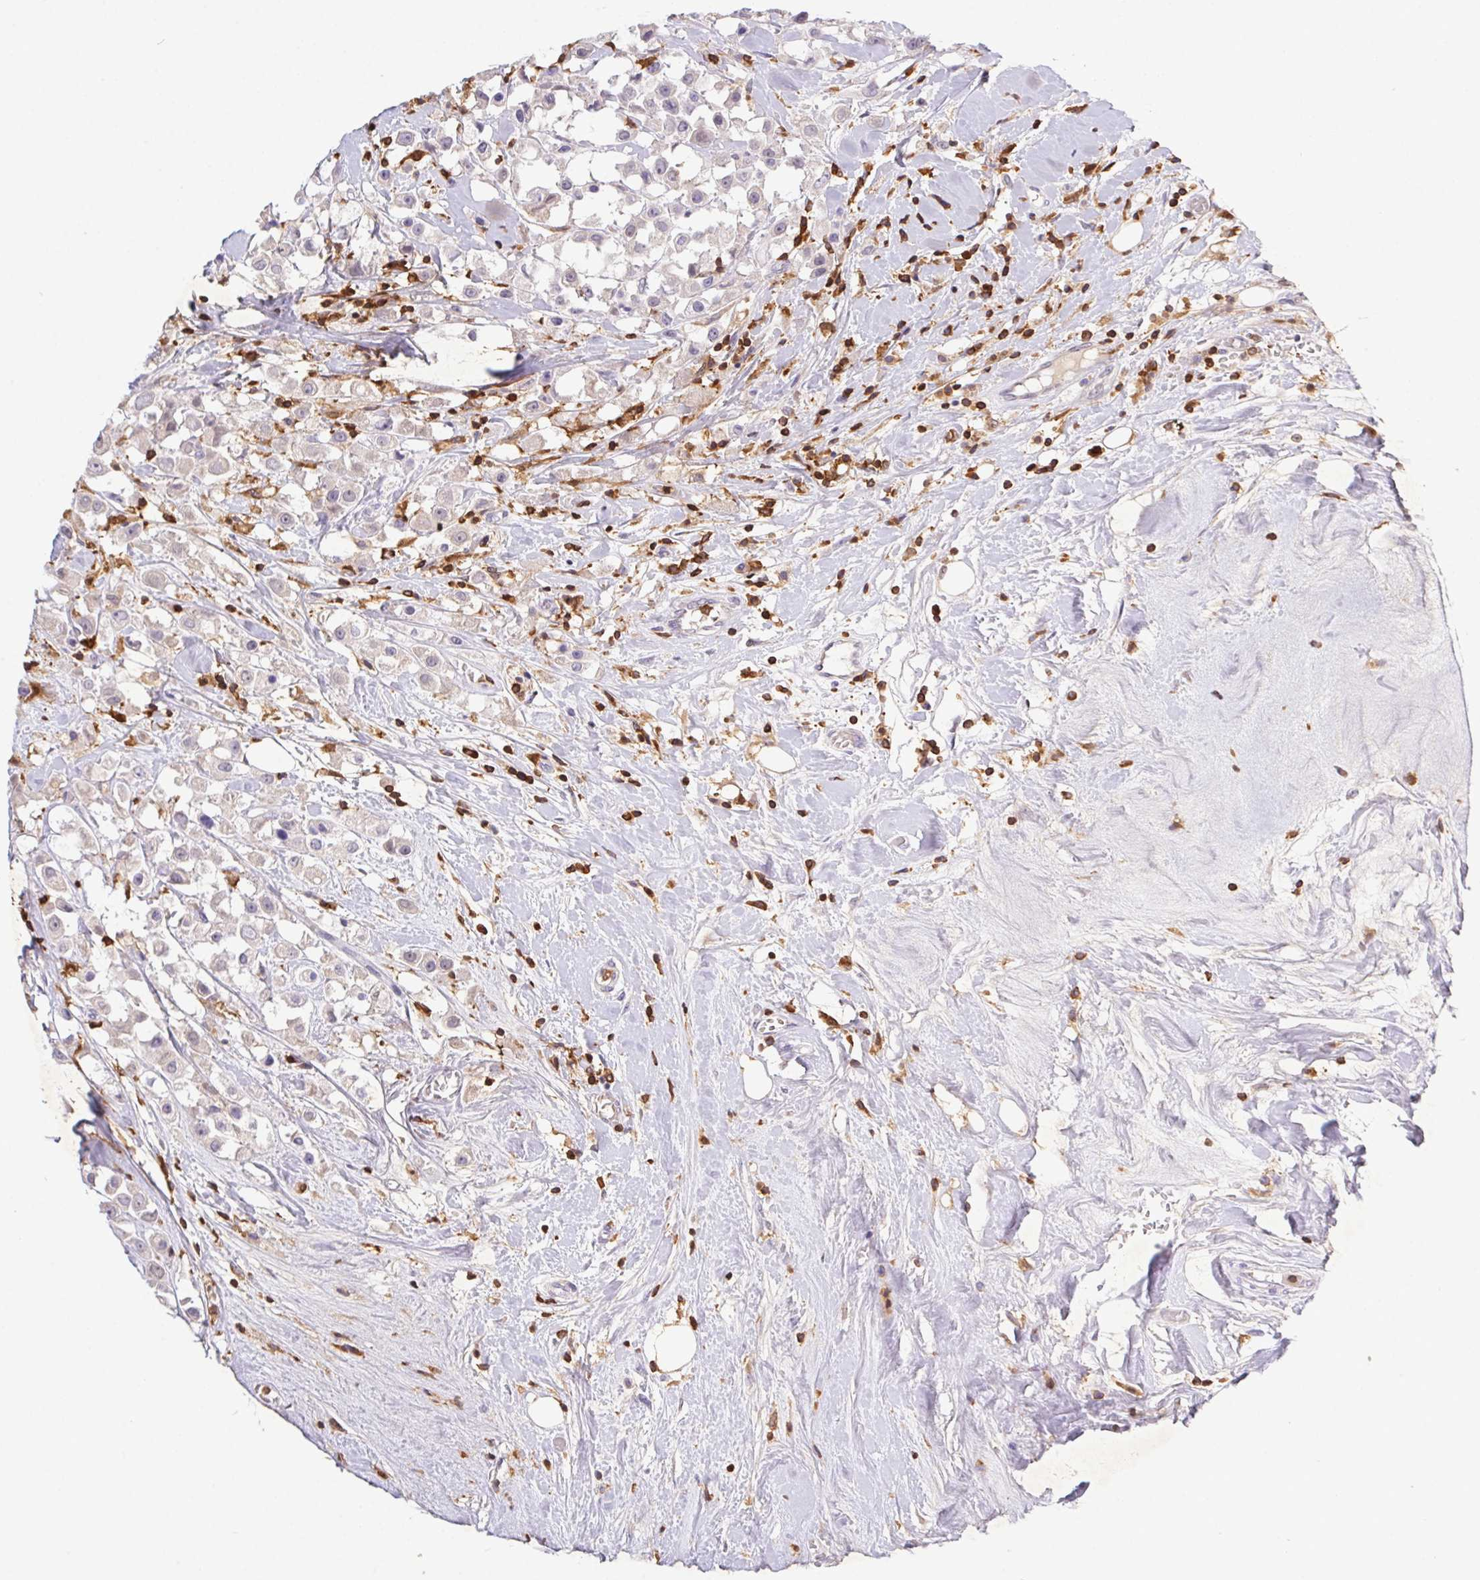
{"staining": {"intensity": "negative", "quantity": "none", "location": "none"}, "tissue": "breast cancer", "cell_type": "Tumor cells", "image_type": "cancer", "snomed": [{"axis": "morphology", "description": "Duct carcinoma"}, {"axis": "topography", "description": "Breast"}], "caption": "A histopathology image of human infiltrating ductal carcinoma (breast) is negative for staining in tumor cells.", "gene": "APBB1IP", "patient": {"sex": "female", "age": 61}}